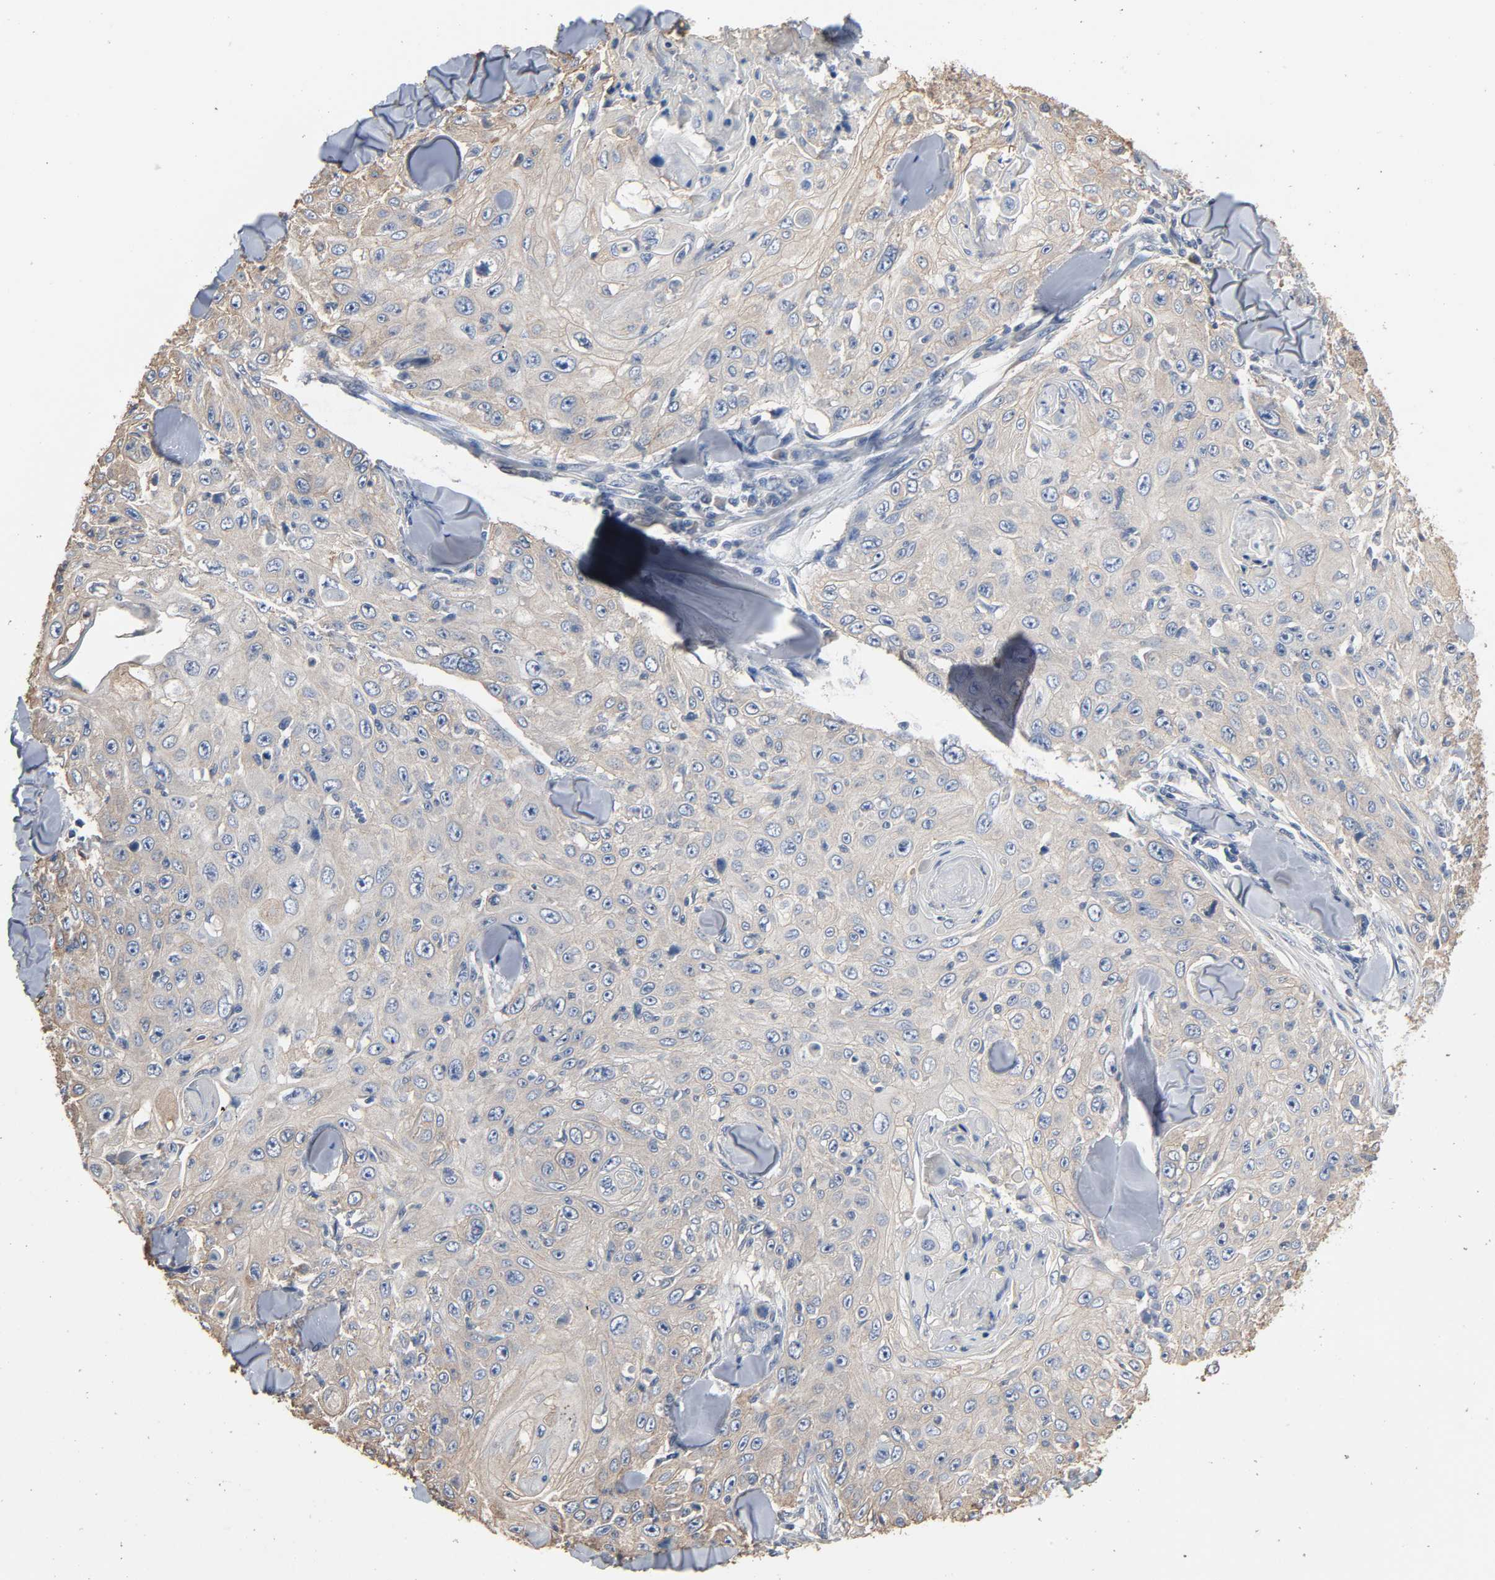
{"staining": {"intensity": "weak", "quantity": "<25%", "location": "cytoplasmic/membranous"}, "tissue": "skin cancer", "cell_type": "Tumor cells", "image_type": "cancer", "snomed": [{"axis": "morphology", "description": "Squamous cell carcinoma, NOS"}, {"axis": "topography", "description": "Skin"}], "caption": "The immunohistochemistry (IHC) image has no significant positivity in tumor cells of skin cancer (squamous cell carcinoma) tissue.", "gene": "SOX6", "patient": {"sex": "male", "age": 86}}